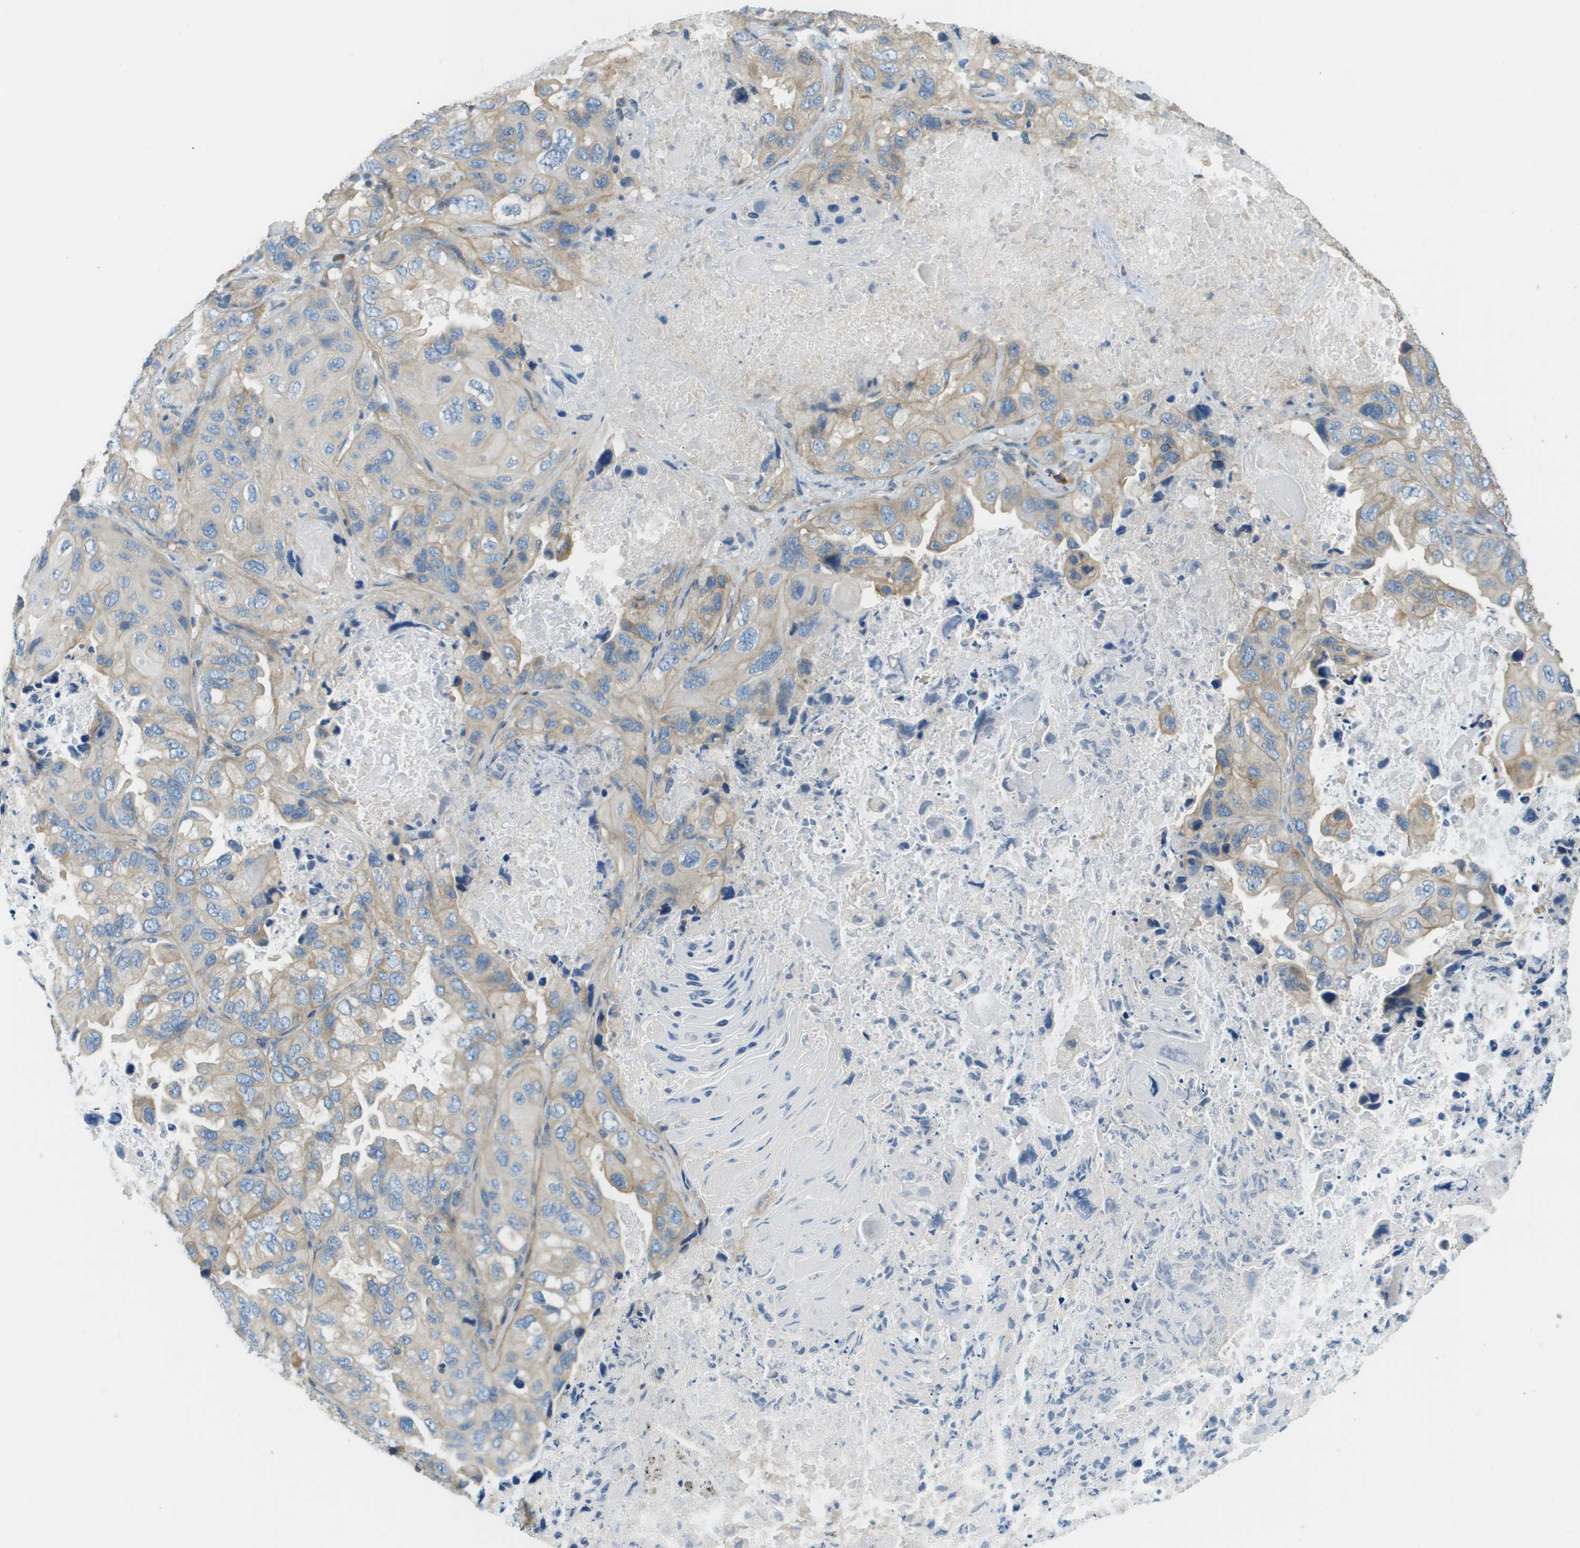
{"staining": {"intensity": "weak", "quantity": "25%-75%", "location": "cytoplasmic/membranous"}, "tissue": "lung cancer", "cell_type": "Tumor cells", "image_type": "cancer", "snomed": [{"axis": "morphology", "description": "Squamous cell carcinoma, NOS"}, {"axis": "topography", "description": "Lung"}], "caption": "Brown immunohistochemical staining in lung squamous cell carcinoma shows weak cytoplasmic/membranous staining in about 25%-75% of tumor cells.", "gene": "DNAJB11", "patient": {"sex": "female", "age": 73}}